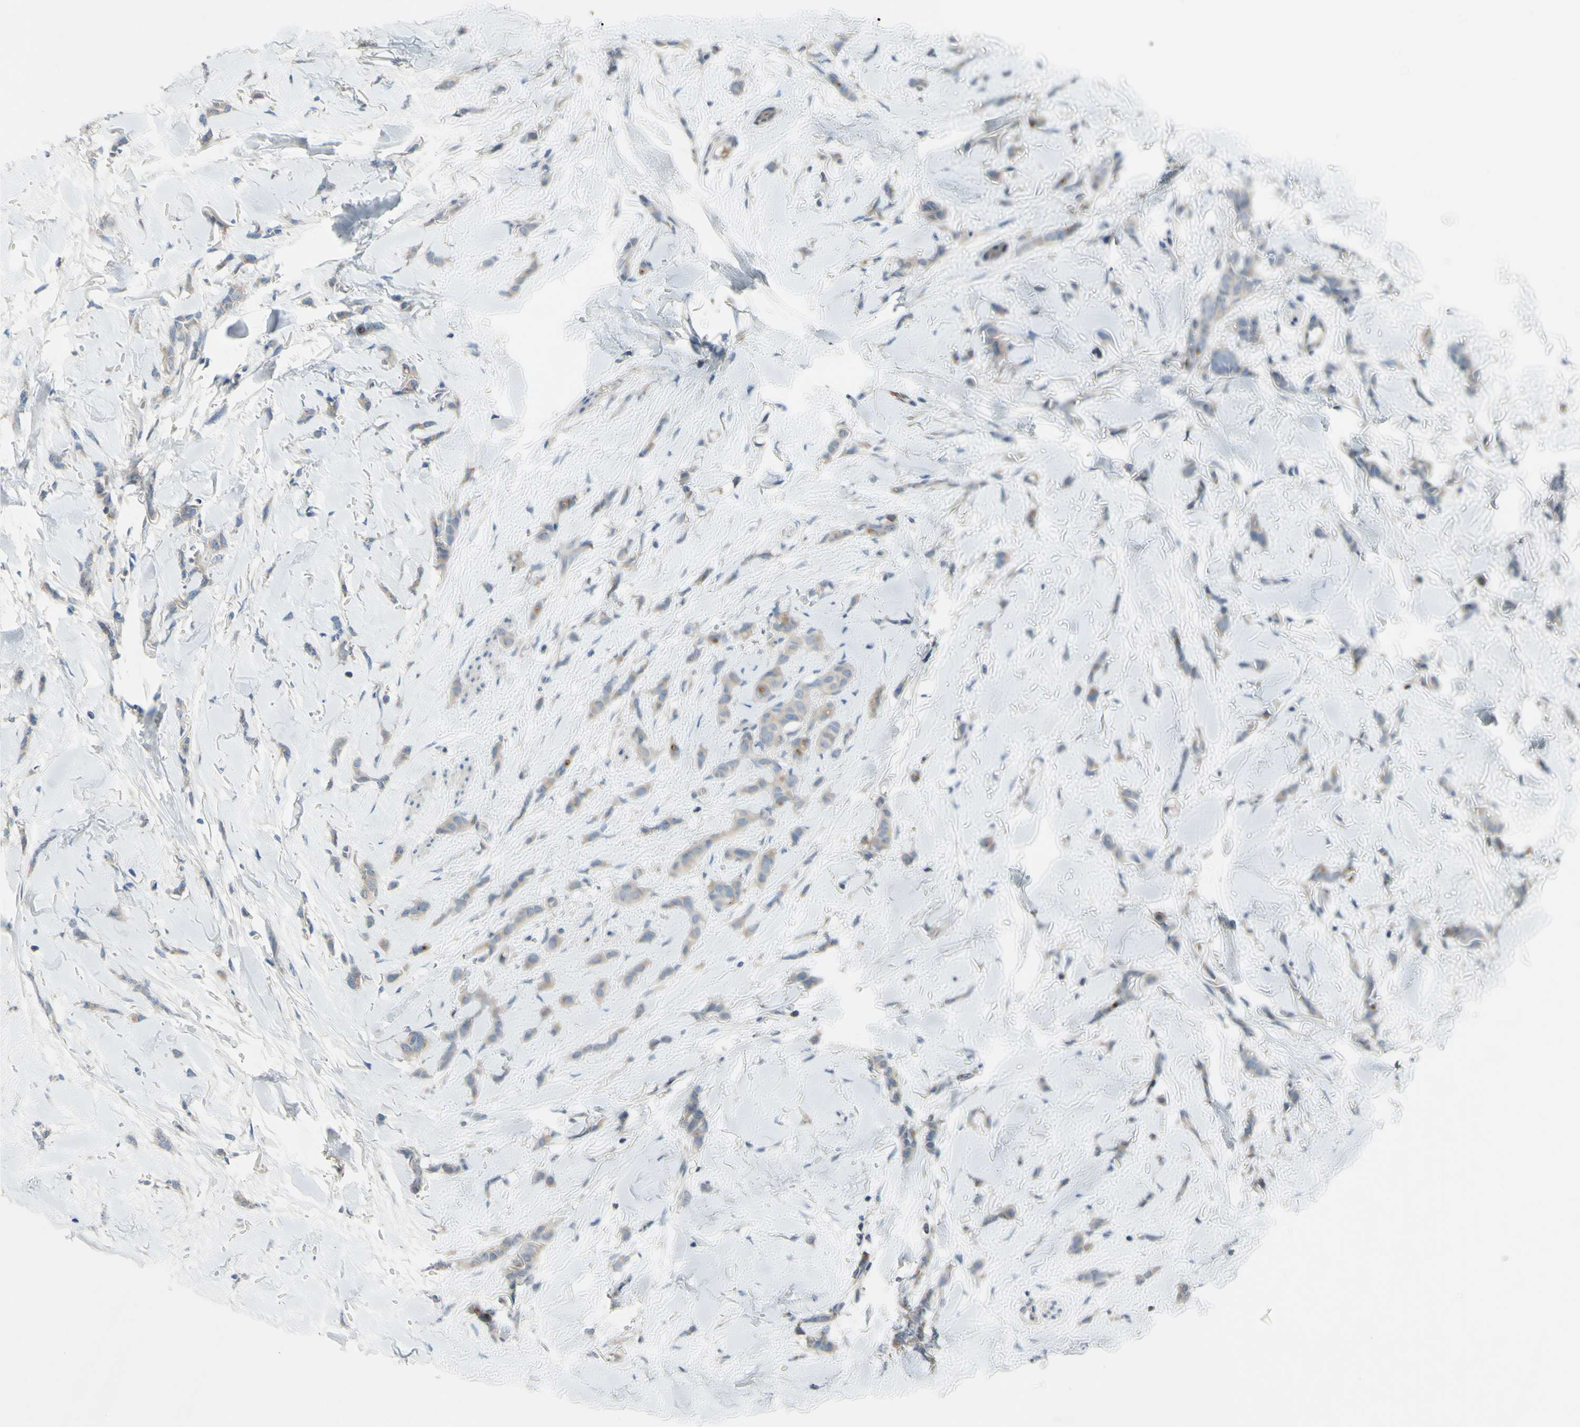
{"staining": {"intensity": "weak", "quantity": ">75%", "location": "cytoplasmic/membranous"}, "tissue": "breast cancer", "cell_type": "Tumor cells", "image_type": "cancer", "snomed": [{"axis": "morphology", "description": "Lobular carcinoma"}, {"axis": "topography", "description": "Skin"}, {"axis": "topography", "description": "Breast"}], "caption": "Brown immunohistochemical staining in breast cancer displays weak cytoplasmic/membranous positivity in about >75% of tumor cells.", "gene": "ATRN", "patient": {"sex": "female", "age": 46}}